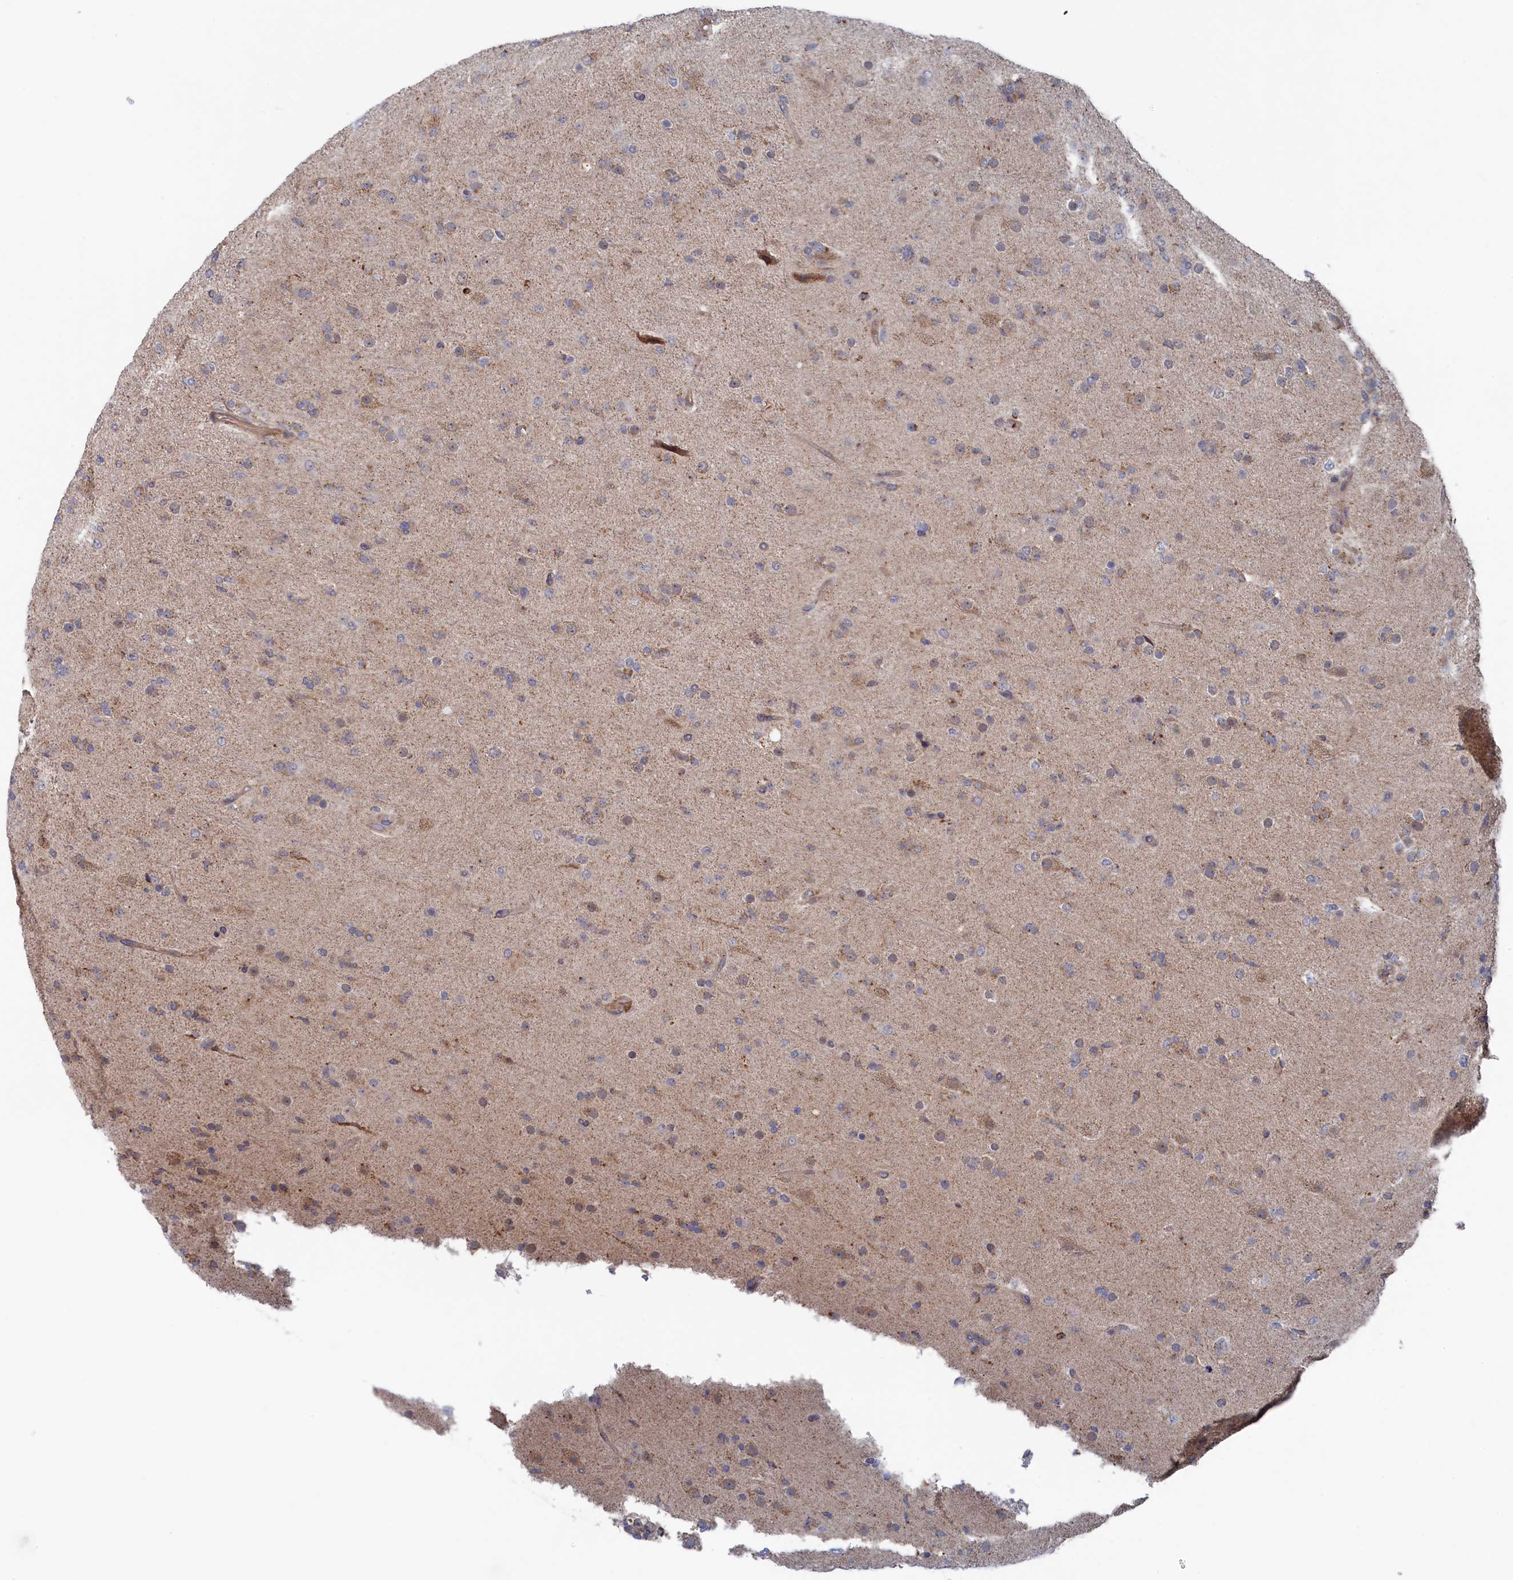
{"staining": {"intensity": "weak", "quantity": "25%-75%", "location": "cytoplasmic/membranous"}, "tissue": "glioma", "cell_type": "Tumor cells", "image_type": "cancer", "snomed": [{"axis": "morphology", "description": "Glioma, malignant, Low grade"}, {"axis": "topography", "description": "Brain"}], "caption": "DAB (3,3'-diaminobenzidine) immunohistochemical staining of human low-grade glioma (malignant) reveals weak cytoplasmic/membranous protein staining in about 25%-75% of tumor cells. (Stains: DAB (3,3'-diaminobenzidine) in brown, nuclei in blue, Microscopy: brightfield microscopy at high magnification).", "gene": "FILIP1L", "patient": {"sex": "male", "age": 65}}